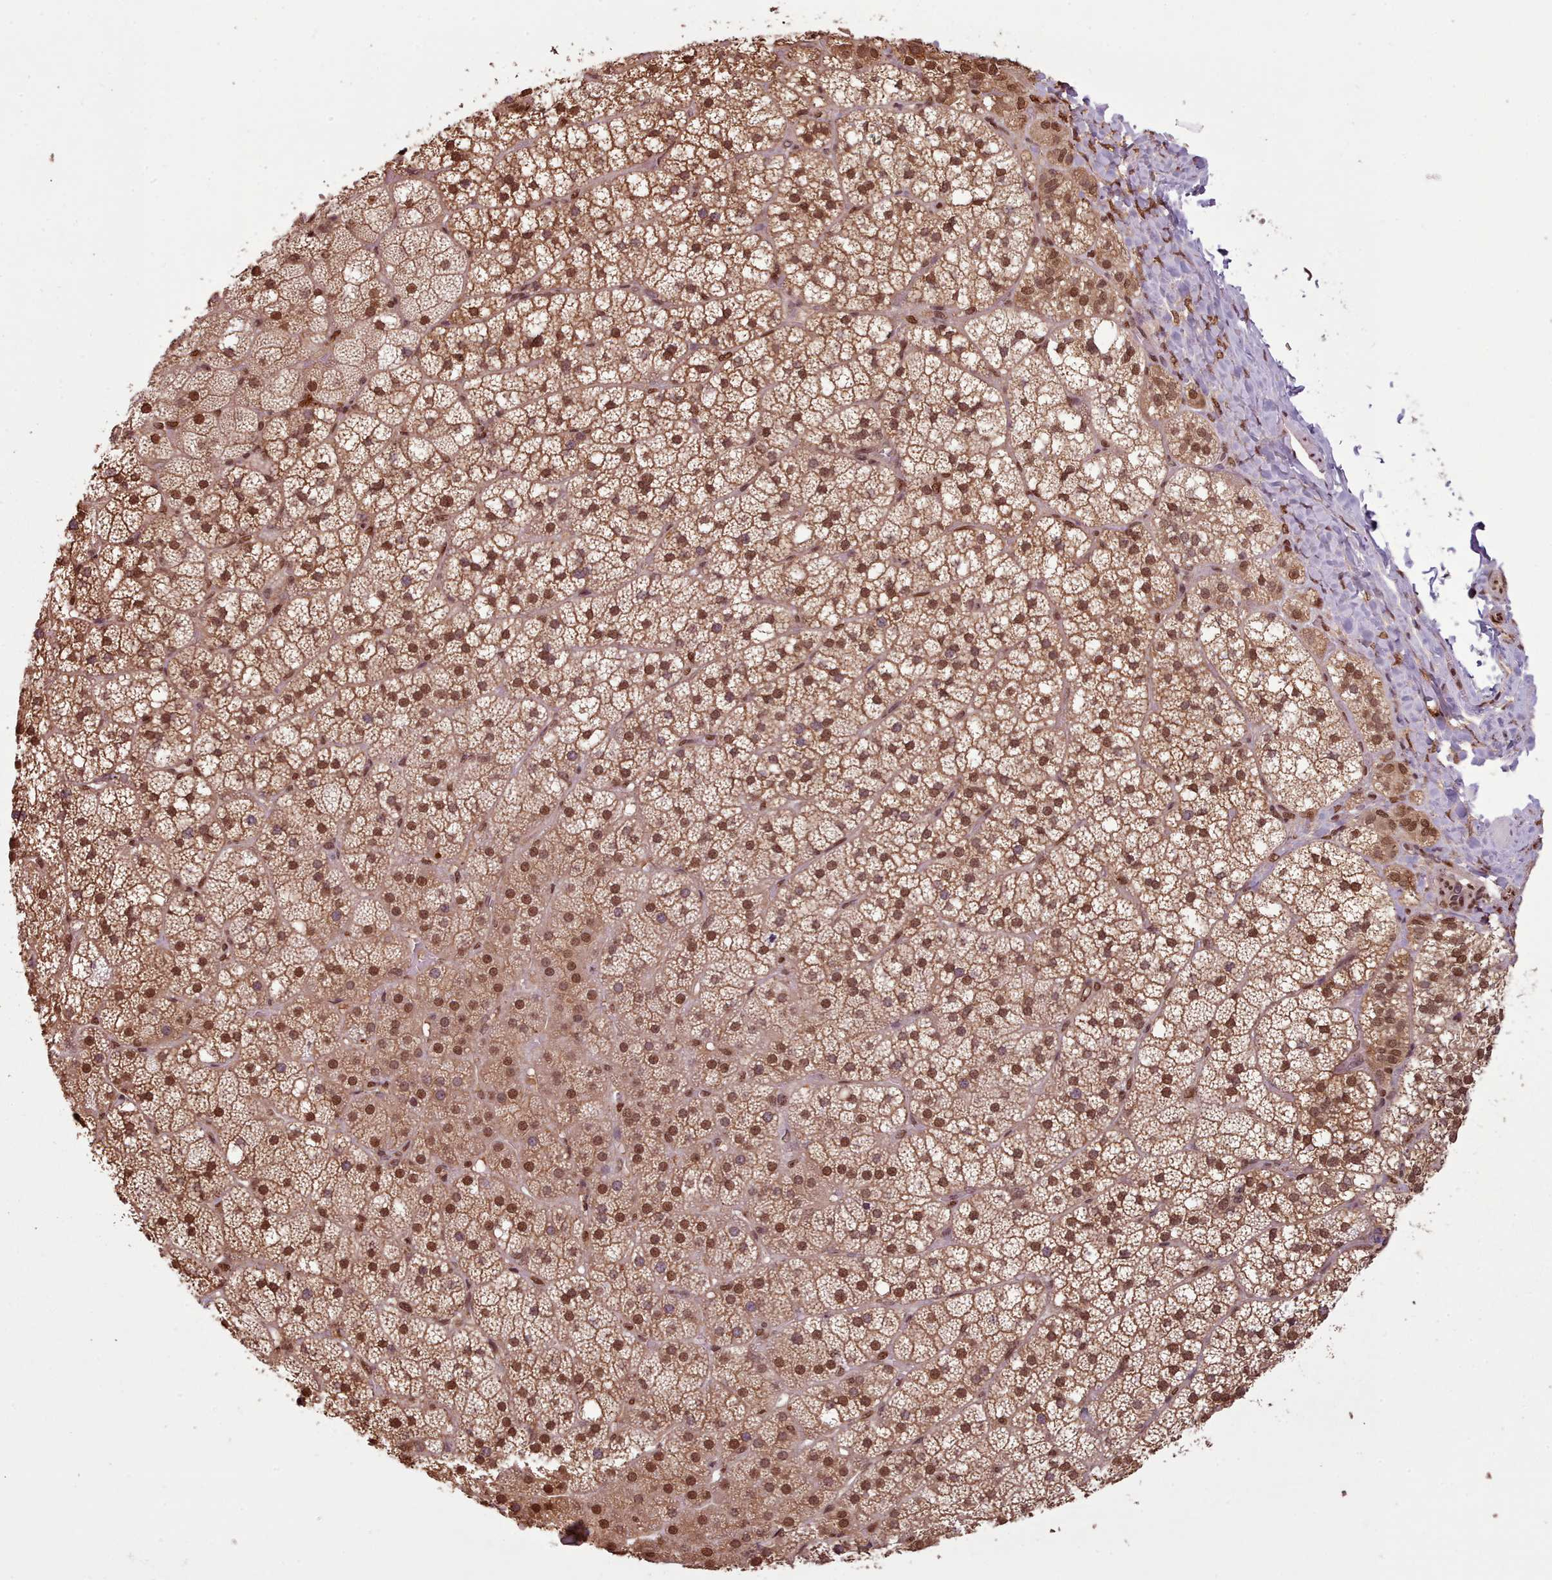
{"staining": {"intensity": "strong", "quantity": ">75%", "location": "cytoplasmic/membranous,nuclear"}, "tissue": "adrenal gland", "cell_type": "Glandular cells", "image_type": "normal", "snomed": [{"axis": "morphology", "description": "Normal tissue, NOS"}, {"axis": "topography", "description": "Adrenal gland"}], "caption": "The image demonstrates a brown stain indicating the presence of a protein in the cytoplasmic/membranous,nuclear of glandular cells in adrenal gland. (DAB (3,3'-diaminobenzidine) IHC with brightfield microscopy, high magnification).", "gene": "RPS27A", "patient": {"sex": "male", "age": 53}}